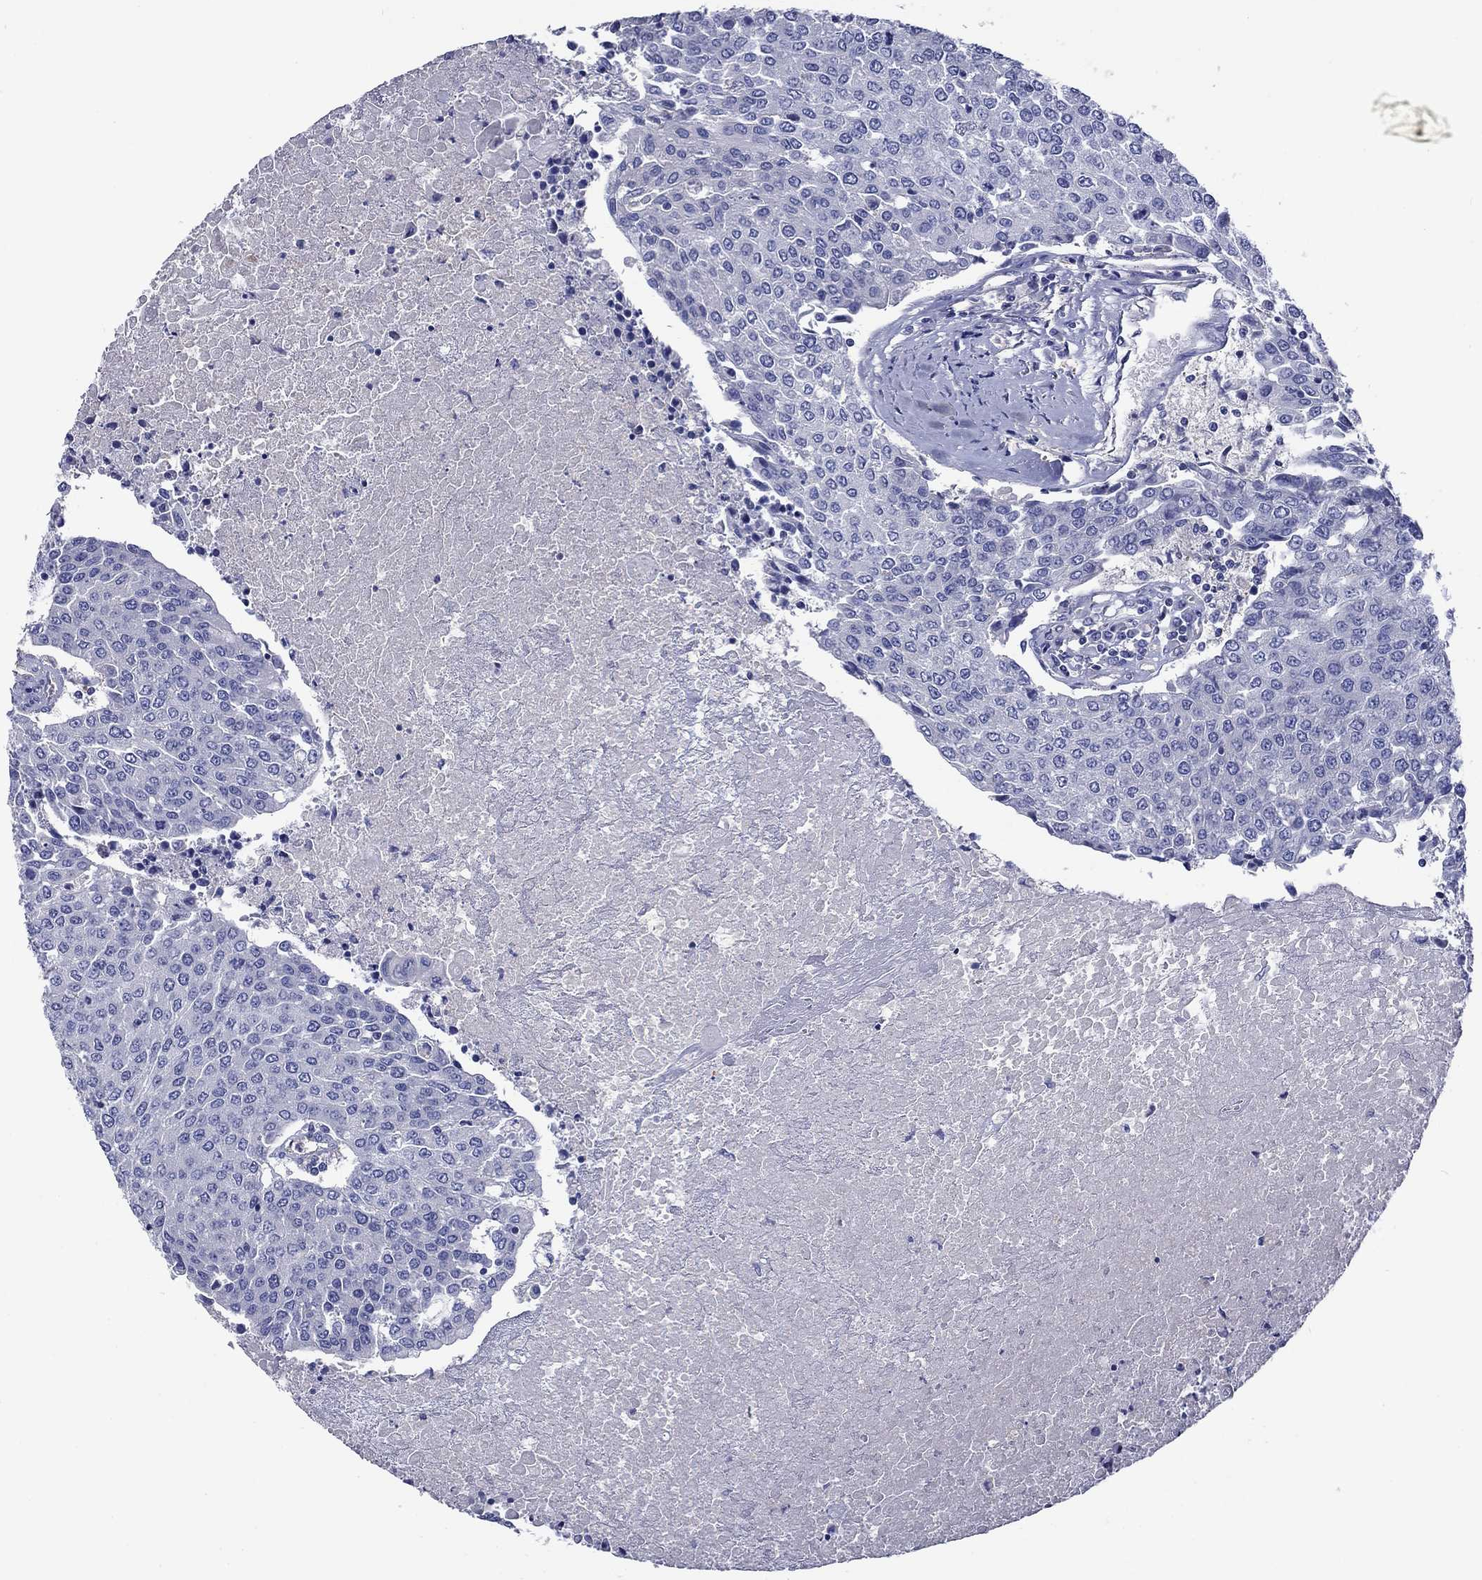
{"staining": {"intensity": "negative", "quantity": "none", "location": "none"}, "tissue": "urothelial cancer", "cell_type": "Tumor cells", "image_type": "cancer", "snomed": [{"axis": "morphology", "description": "Urothelial carcinoma, High grade"}, {"axis": "topography", "description": "Urinary bladder"}], "caption": "IHC image of urothelial cancer stained for a protein (brown), which reveals no expression in tumor cells.", "gene": "CNDP1", "patient": {"sex": "female", "age": 85}}